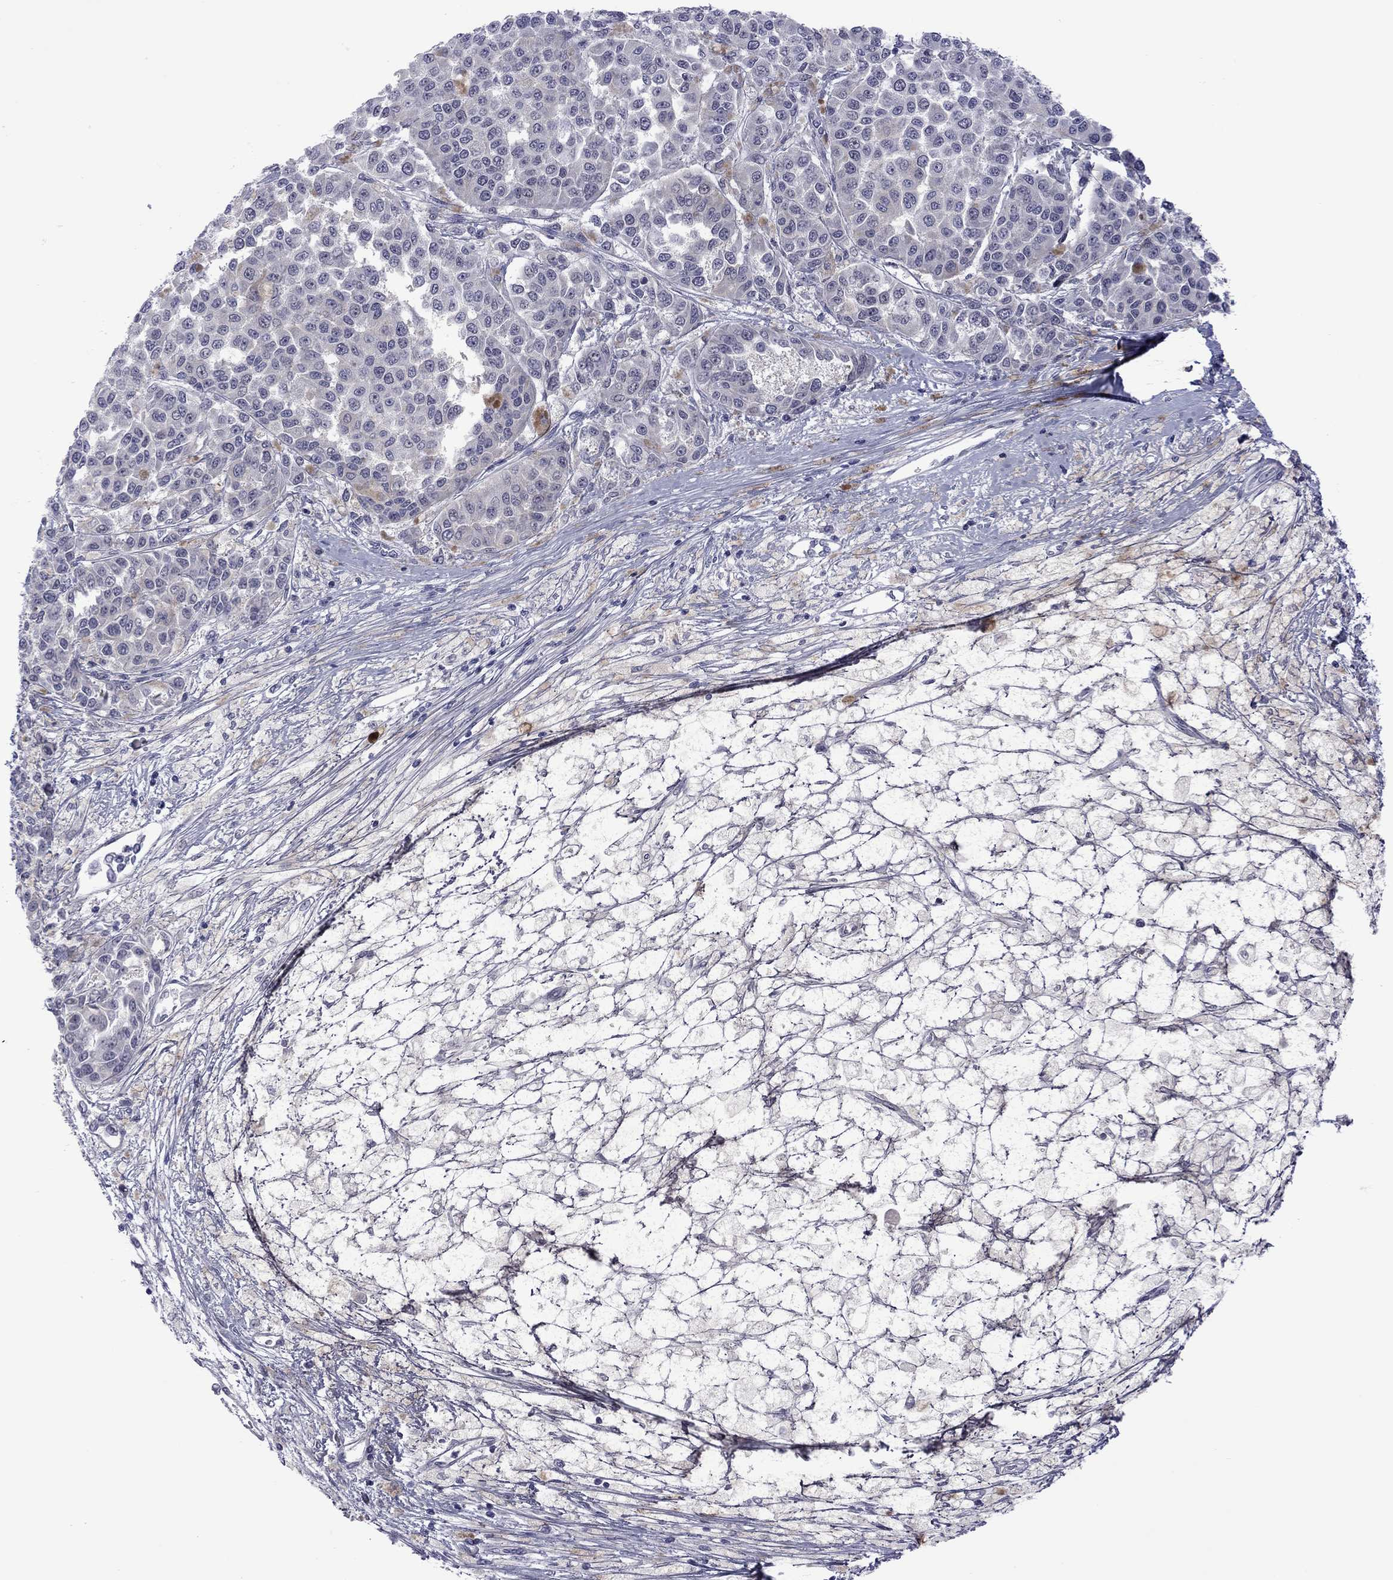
{"staining": {"intensity": "negative", "quantity": "none", "location": "none"}, "tissue": "melanoma", "cell_type": "Tumor cells", "image_type": "cancer", "snomed": [{"axis": "morphology", "description": "Malignant melanoma, NOS"}, {"axis": "topography", "description": "Skin"}], "caption": "Malignant melanoma stained for a protein using immunohistochemistry (IHC) exhibits no expression tumor cells.", "gene": "POU5F2", "patient": {"sex": "female", "age": 58}}